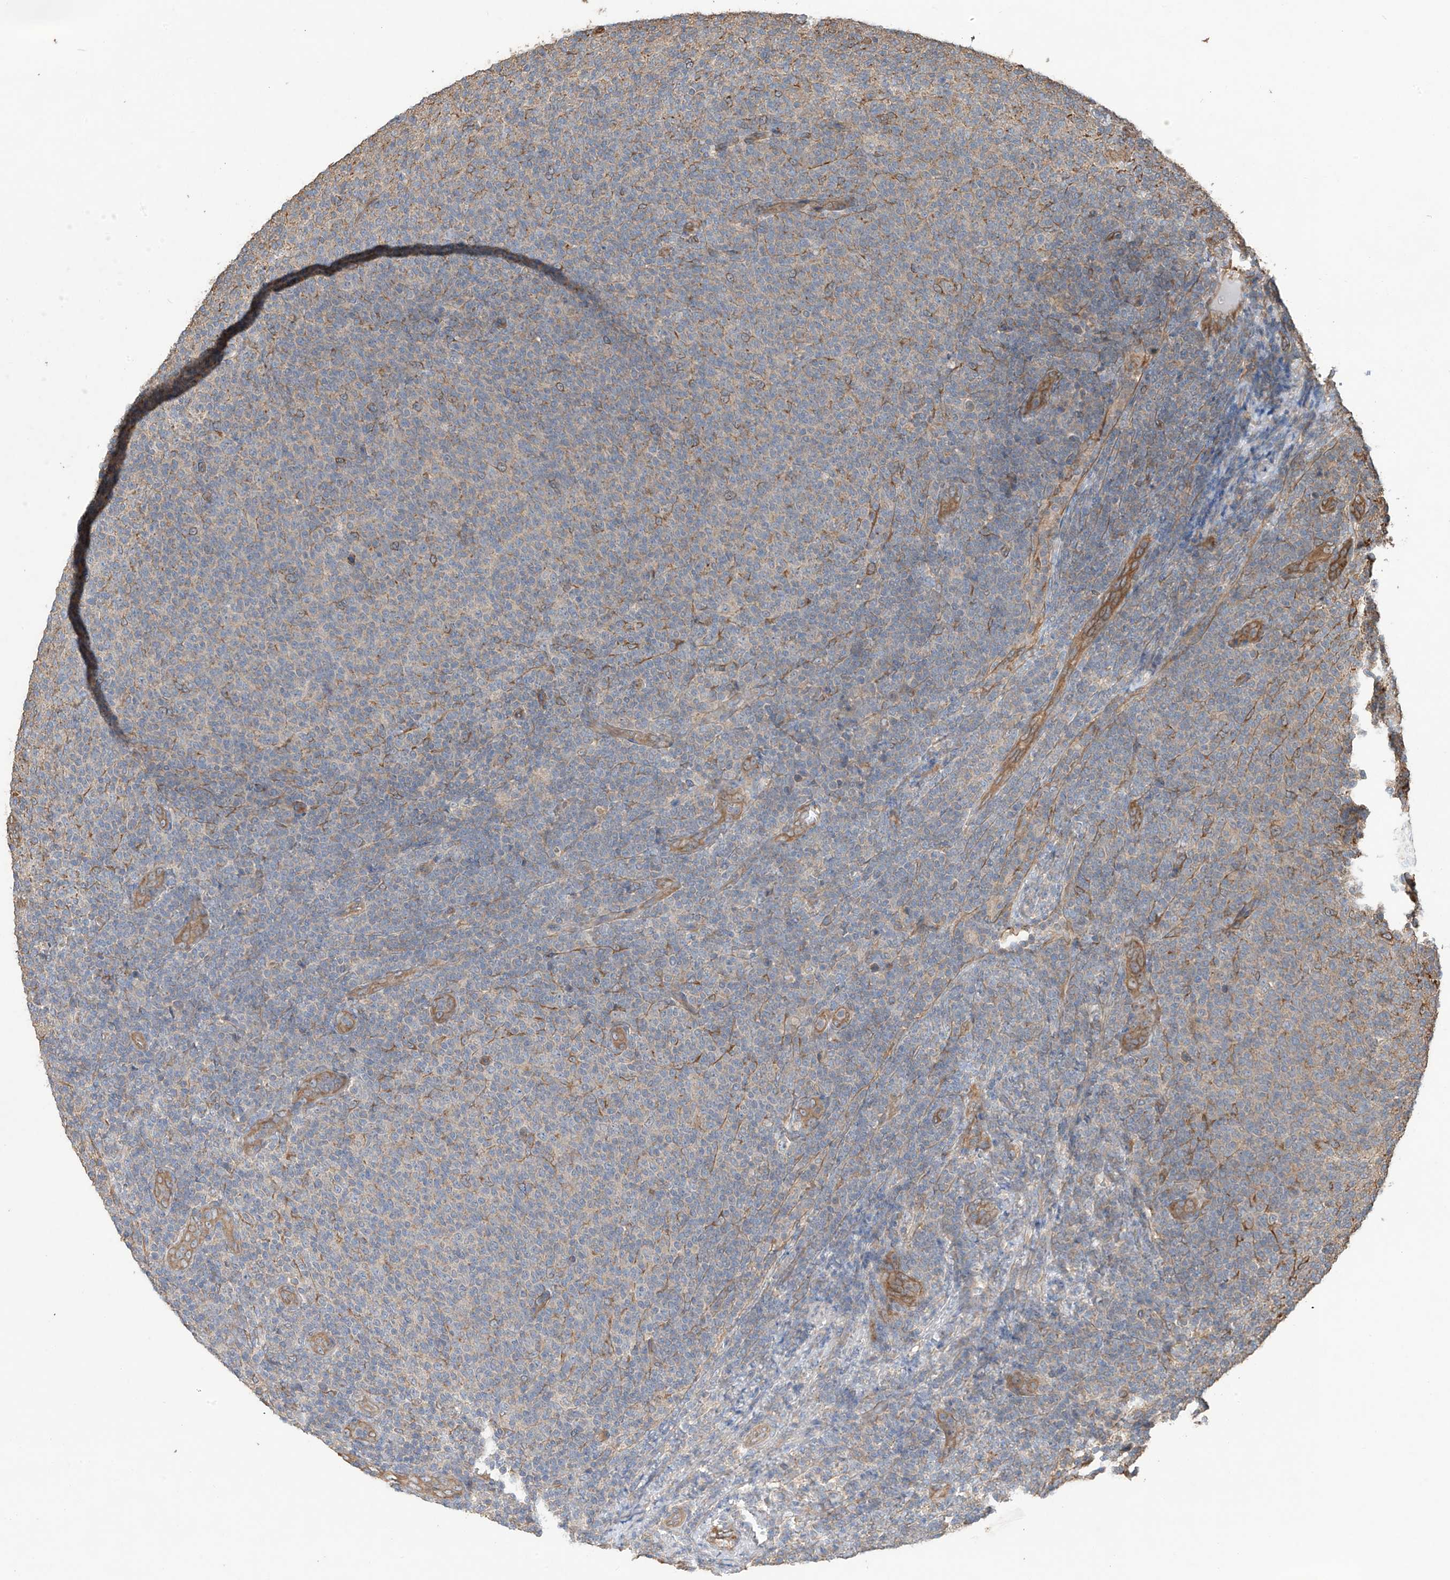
{"staining": {"intensity": "moderate", "quantity": "<25%", "location": "cytoplasmic/membranous"}, "tissue": "lymphoma", "cell_type": "Tumor cells", "image_type": "cancer", "snomed": [{"axis": "morphology", "description": "Malignant lymphoma, non-Hodgkin's type, Low grade"}, {"axis": "topography", "description": "Lymph node"}], "caption": "A brown stain labels moderate cytoplasmic/membranous positivity of a protein in low-grade malignant lymphoma, non-Hodgkin's type tumor cells.", "gene": "AGBL5", "patient": {"sex": "male", "age": 66}}